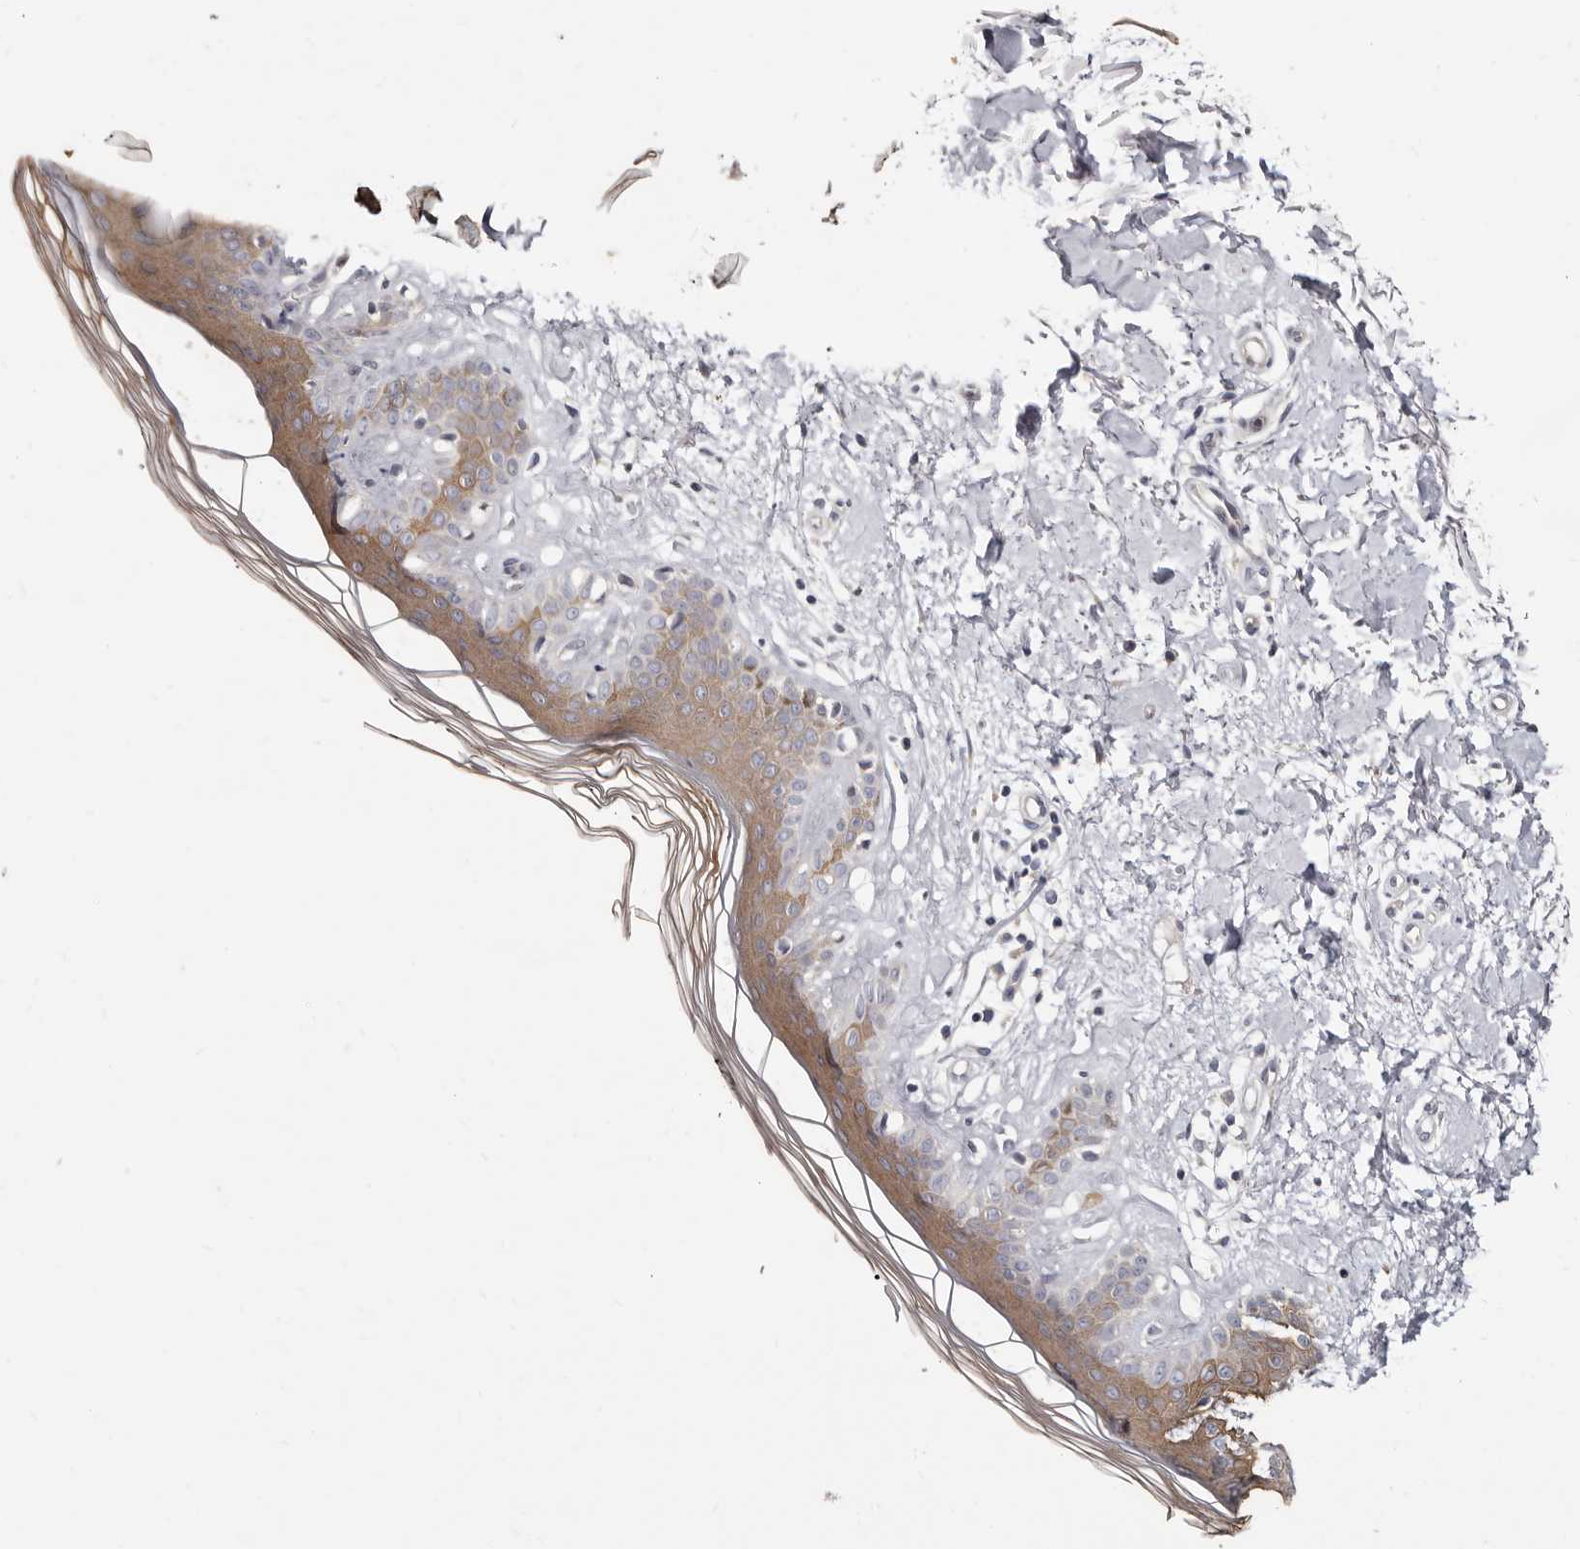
{"staining": {"intensity": "negative", "quantity": "none", "location": "none"}, "tissue": "skin", "cell_type": "Fibroblasts", "image_type": "normal", "snomed": [{"axis": "morphology", "description": "Normal tissue, NOS"}, {"axis": "topography", "description": "Skin"}], "caption": "Immunohistochemistry (IHC) of unremarkable human skin displays no staining in fibroblasts.", "gene": "KLHL4", "patient": {"sex": "female", "age": 64}}